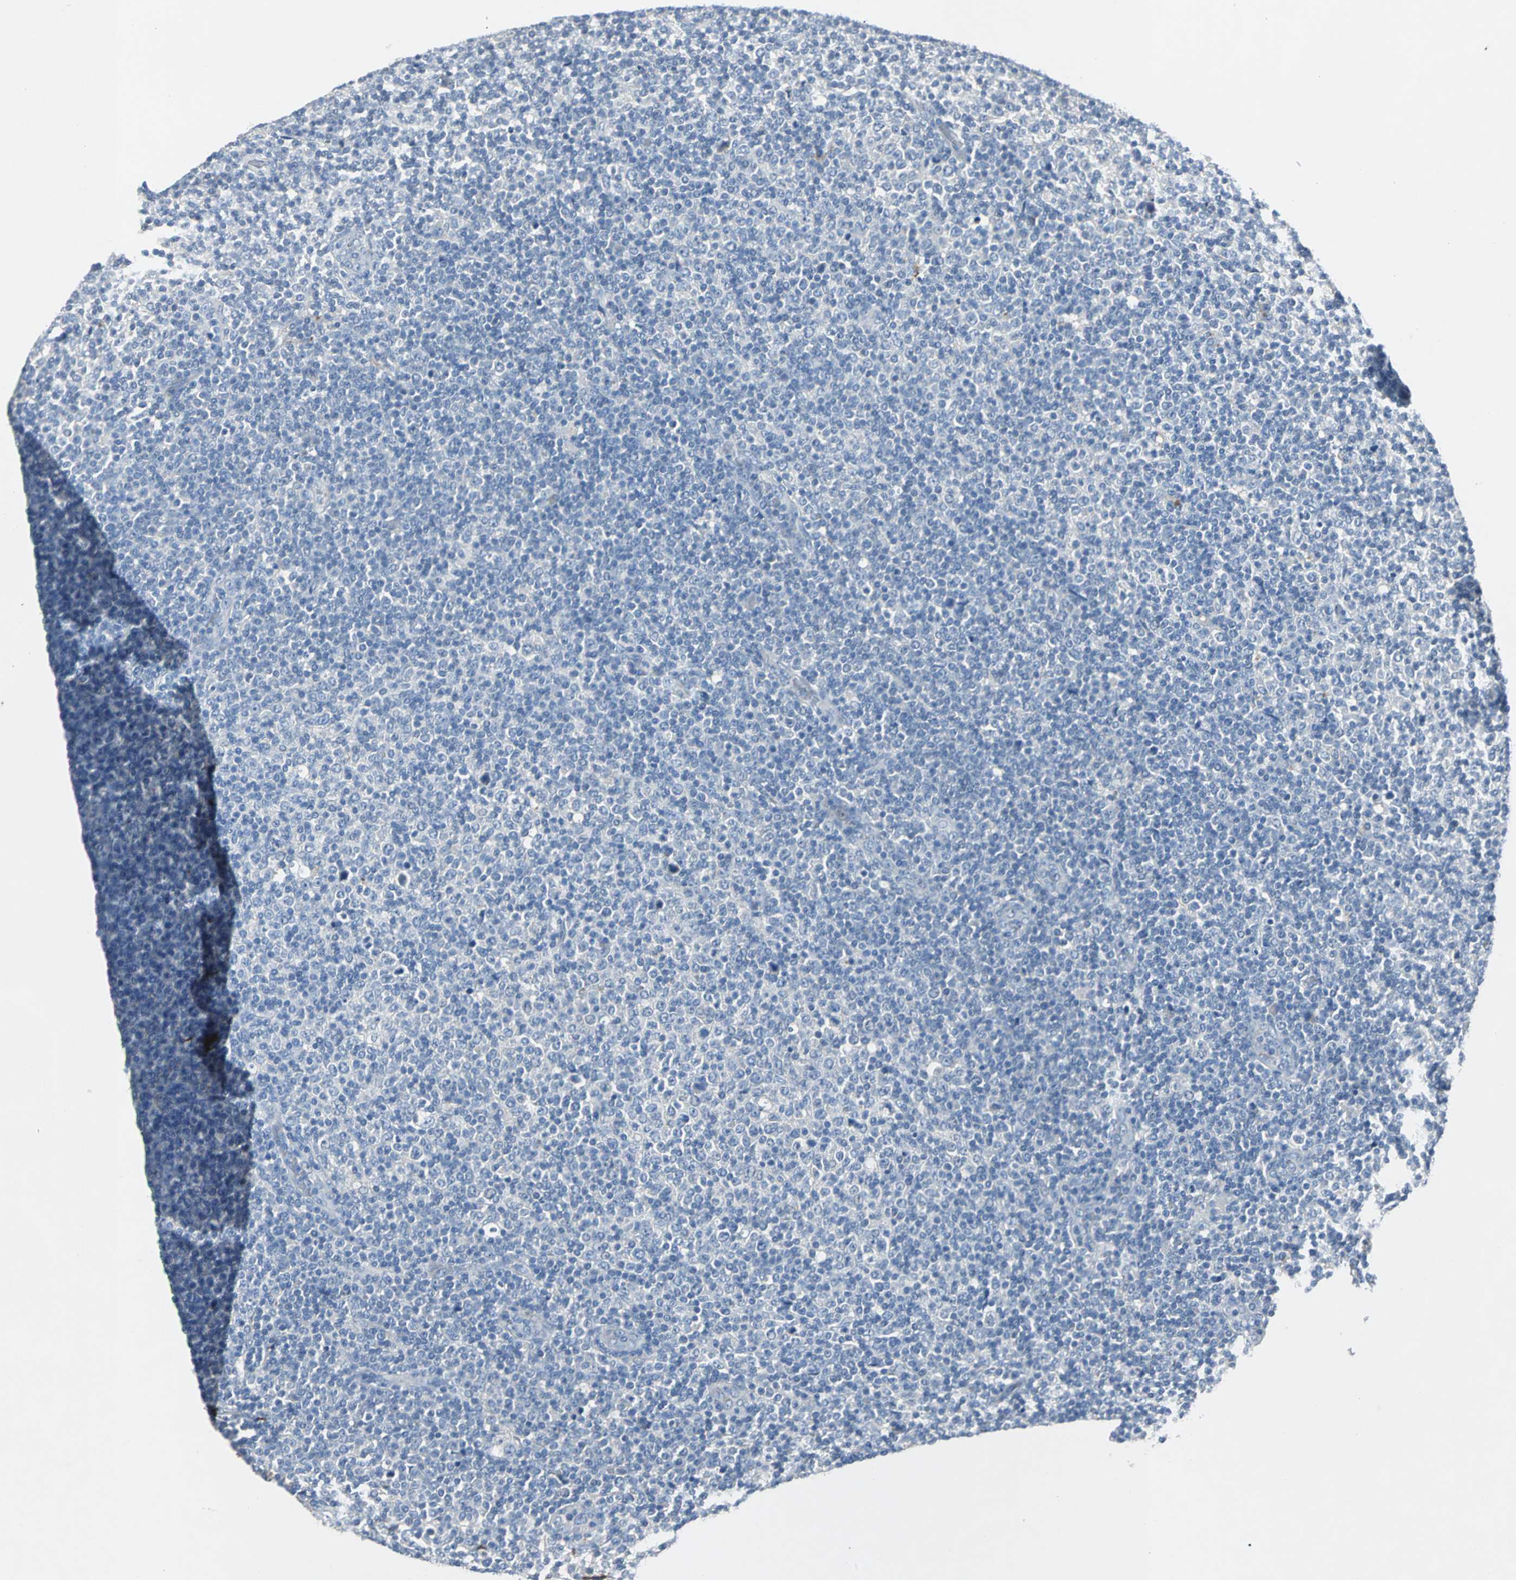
{"staining": {"intensity": "negative", "quantity": "none", "location": "none"}, "tissue": "lymphoma", "cell_type": "Tumor cells", "image_type": "cancer", "snomed": [{"axis": "morphology", "description": "Malignant lymphoma, non-Hodgkin's type, Low grade"}, {"axis": "topography", "description": "Lymph node"}], "caption": "Lymphoma was stained to show a protein in brown. There is no significant positivity in tumor cells.", "gene": "EFNB3", "patient": {"sex": "male", "age": 70}}